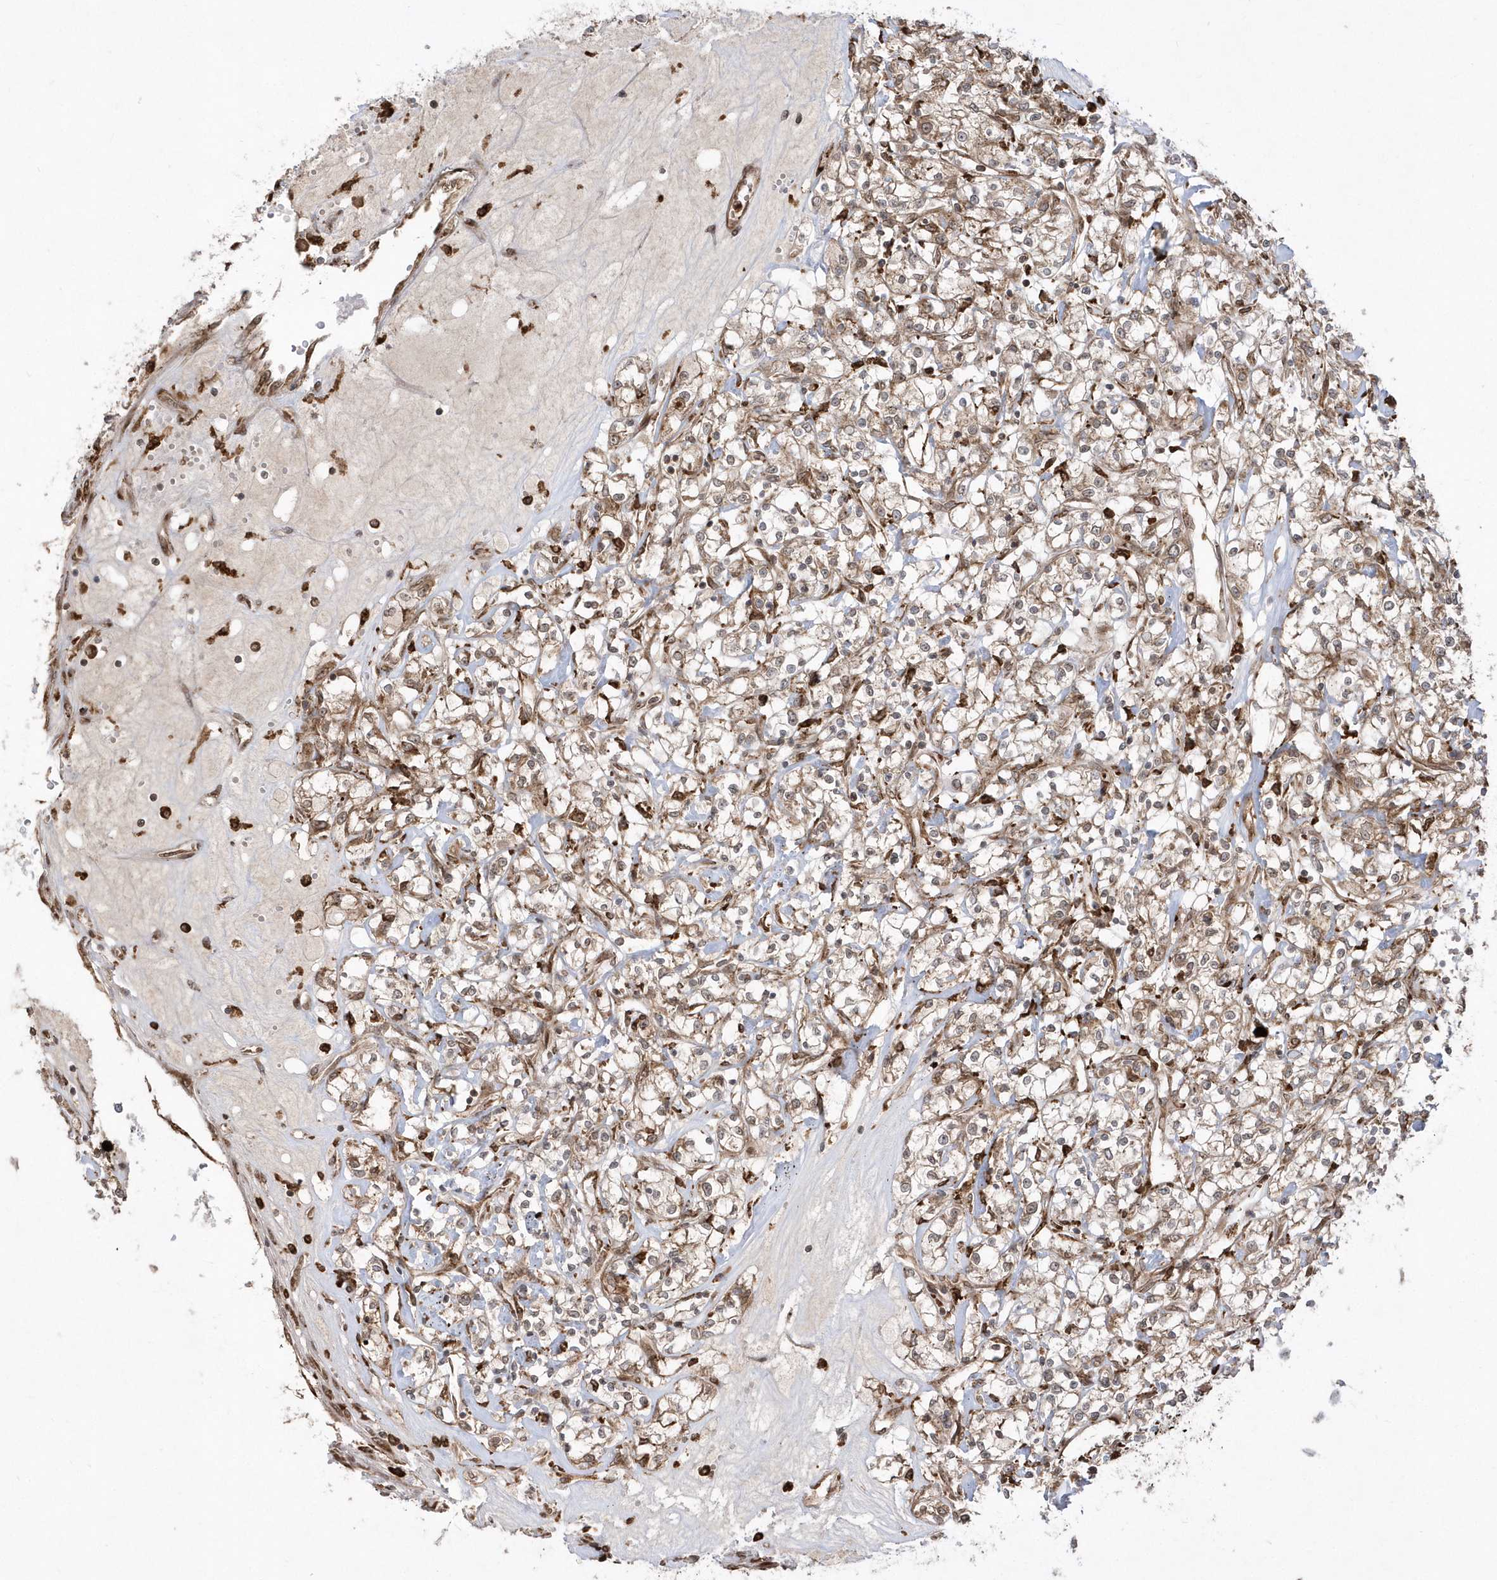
{"staining": {"intensity": "moderate", "quantity": "25%-75%", "location": "cytoplasmic/membranous"}, "tissue": "renal cancer", "cell_type": "Tumor cells", "image_type": "cancer", "snomed": [{"axis": "morphology", "description": "Adenocarcinoma, NOS"}, {"axis": "topography", "description": "Kidney"}], "caption": "Immunohistochemistry histopathology image of neoplastic tissue: renal cancer stained using immunohistochemistry (IHC) reveals medium levels of moderate protein expression localized specifically in the cytoplasmic/membranous of tumor cells, appearing as a cytoplasmic/membranous brown color.", "gene": "EPC2", "patient": {"sex": "female", "age": 59}}